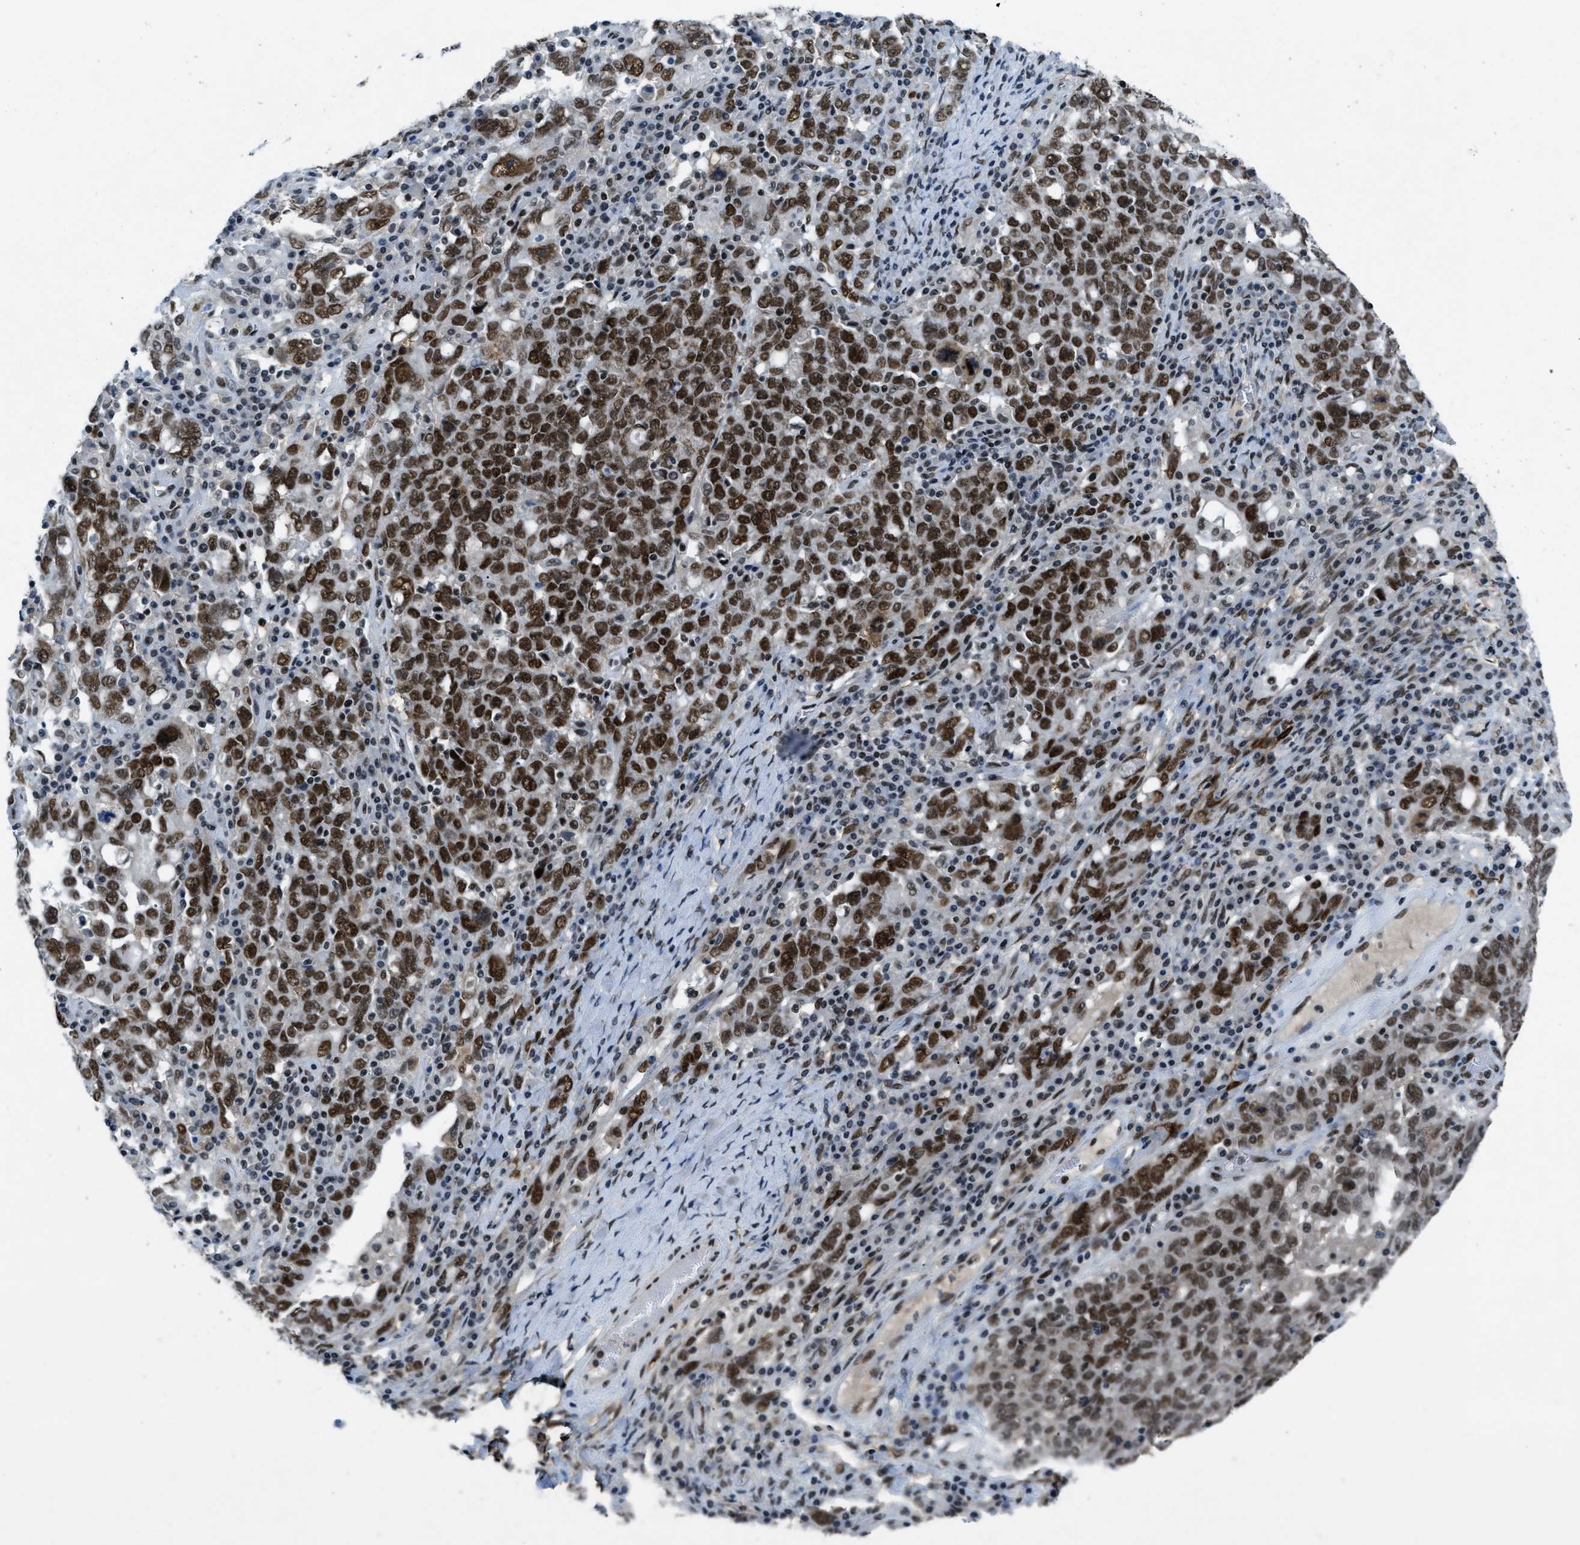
{"staining": {"intensity": "strong", "quantity": ">75%", "location": "nuclear"}, "tissue": "ovarian cancer", "cell_type": "Tumor cells", "image_type": "cancer", "snomed": [{"axis": "morphology", "description": "Carcinoma, endometroid"}, {"axis": "topography", "description": "Ovary"}], "caption": "About >75% of tumor cells in human ovarian cancer (endometroid carcinoma) display strong nuclear protein expression as visualized by brown immunohistochemical staining.", "gene": "GATAD2B", "patient": {"sex": "female", "age": 62}}